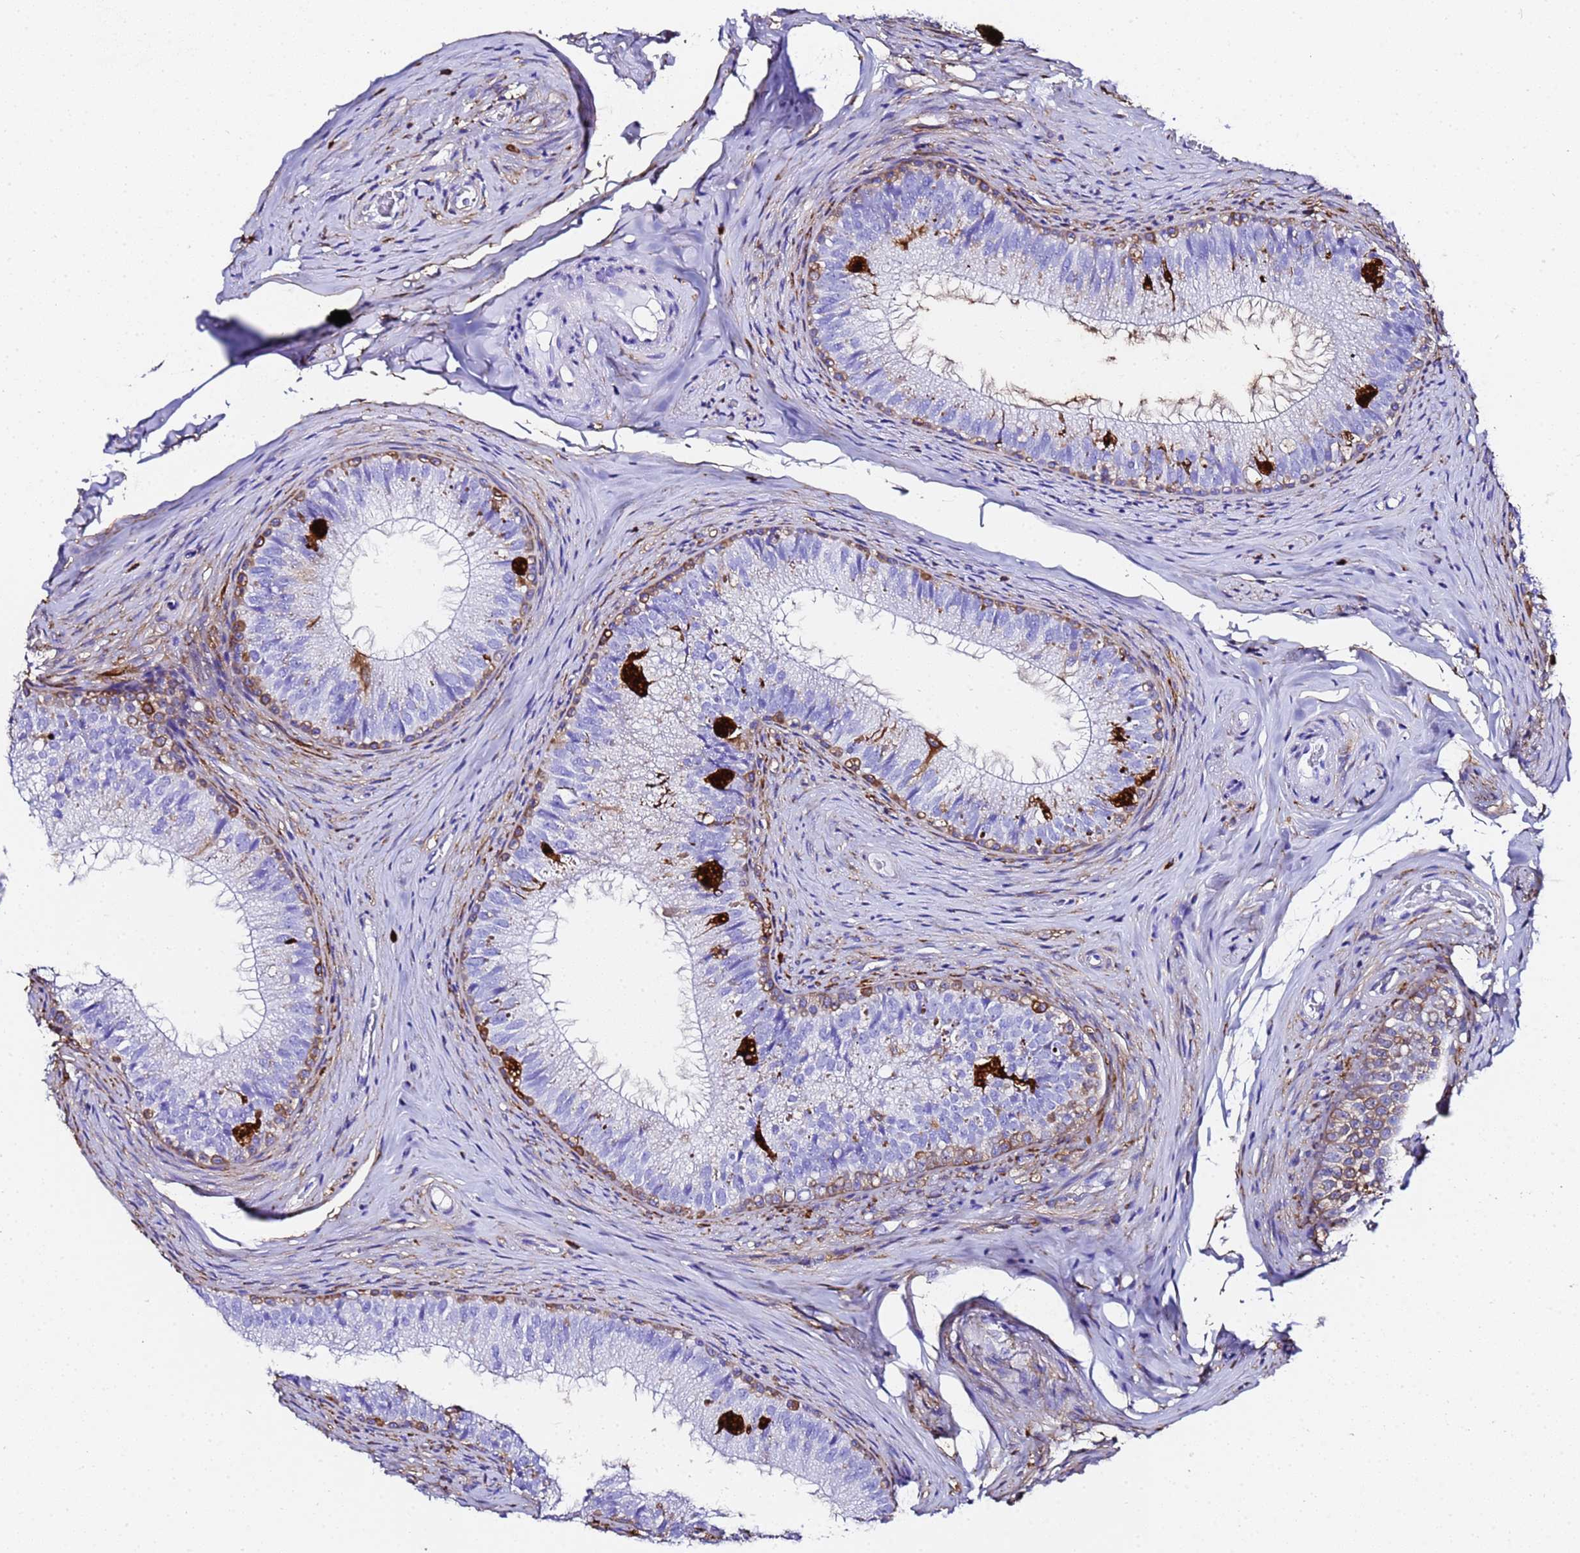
{"staining": {"intensity": "moderate", "quantity": "<25%", "location": "cytoplasmic/membranous"}, "tissue": "epididymis", "cell_type": "Glandular cells", "image_type": "normal", "snomed": [{"axis": "morphology", "description": "Normal tissue, NOS"}, {"axis": "topography", "description": "Epididymis"}], "caption": "Epididymis stained with a brown dye shows moderate cytoplasmic/membranous positive positivity in about <25% of glandular cells.", "gene": "FTL", "patient": {"sex": "male", "age": 34}}